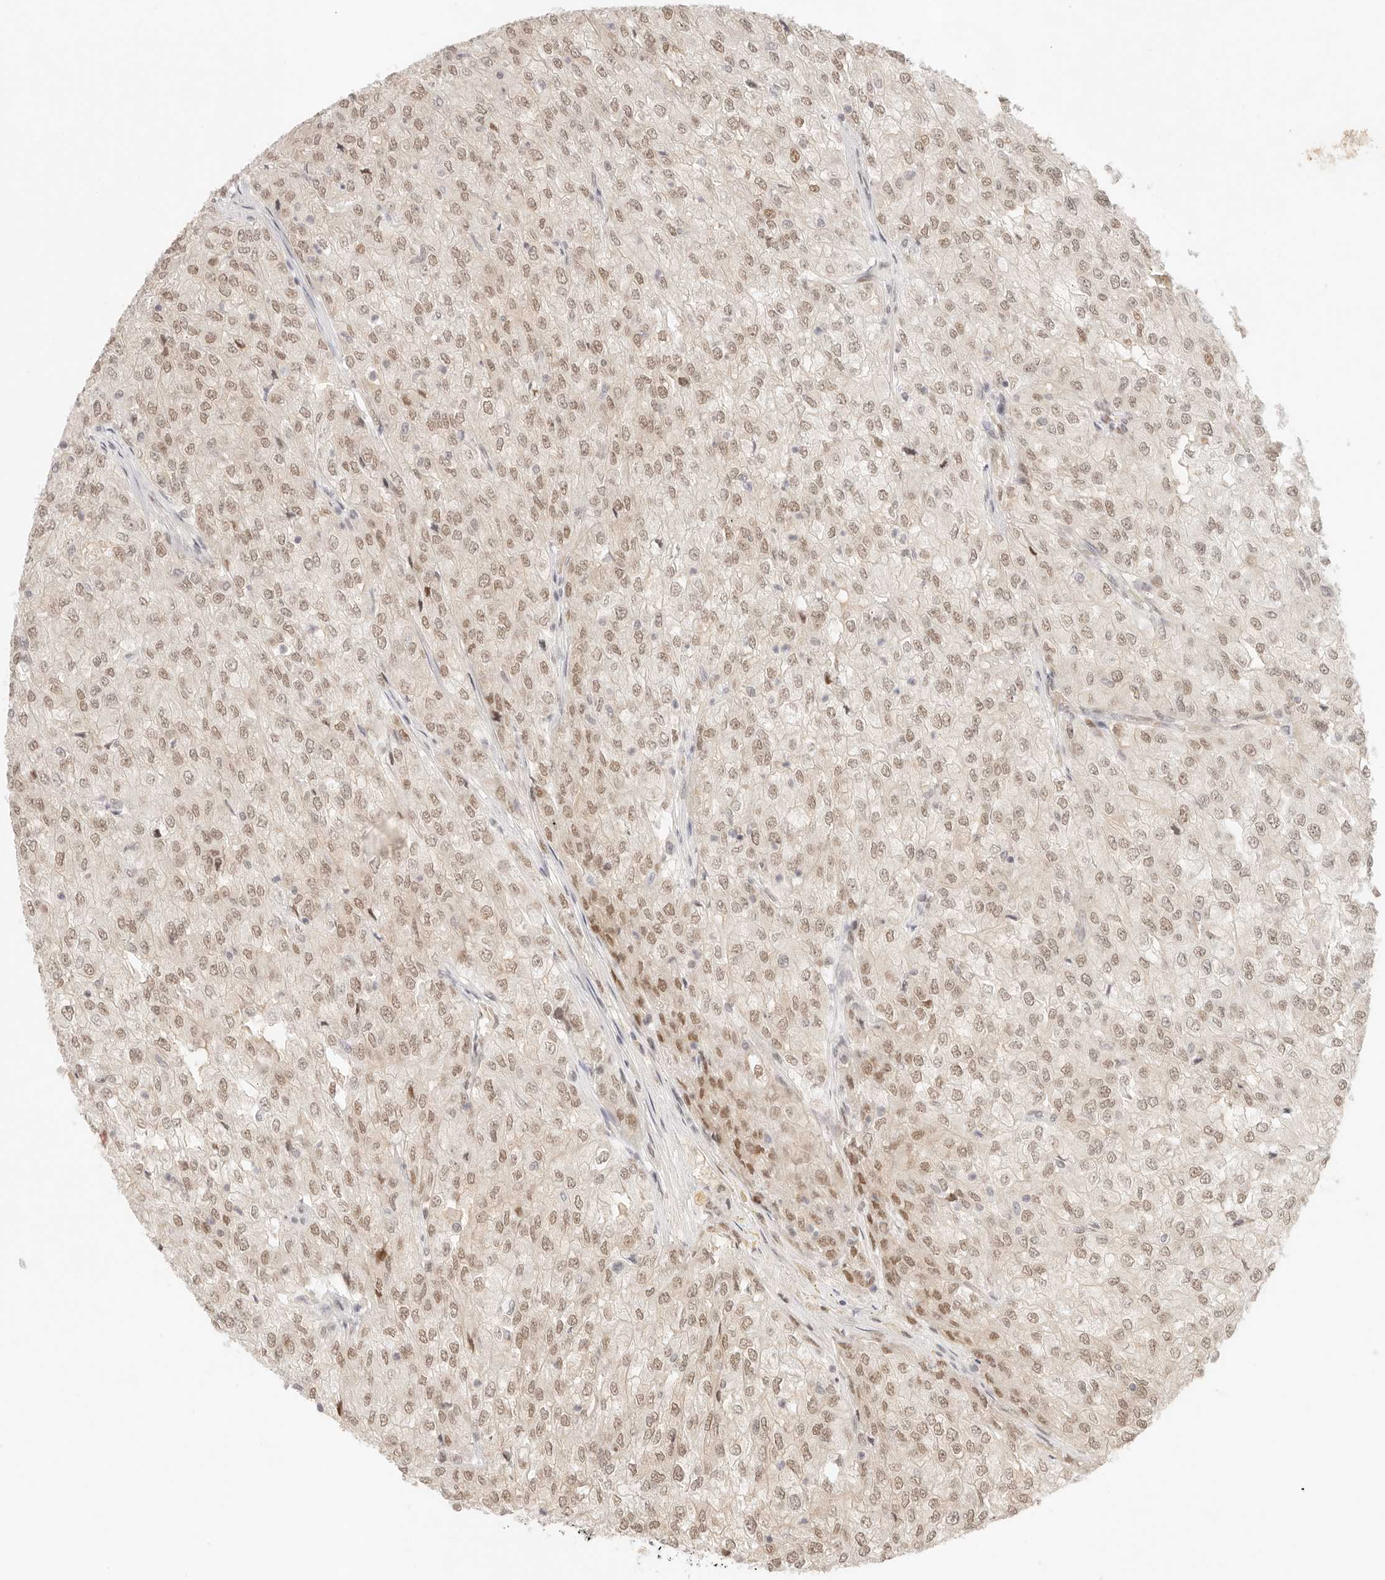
{"staining": {"intensity": "weak", "quantity": ">75%", "location": "nuclear"}, "tissue": "renal cancer", "cell_type": "Tumor cells", "image_type": "cancer", "snomed": [{"axis": "morphology", "description": "Adenocarcinoma, NOS"}, {"axis": "topography", "description": "Kidney"}], "caption": "An immunohistochemistry histopathology image of neoplastic tissue is shown. Protein staining in brown labels weak nuclear positivity in adenocarcinoma (renal) within tumor cells.", "gene": "HOXC5", "patient": {"sex": "female", "age": 54}}